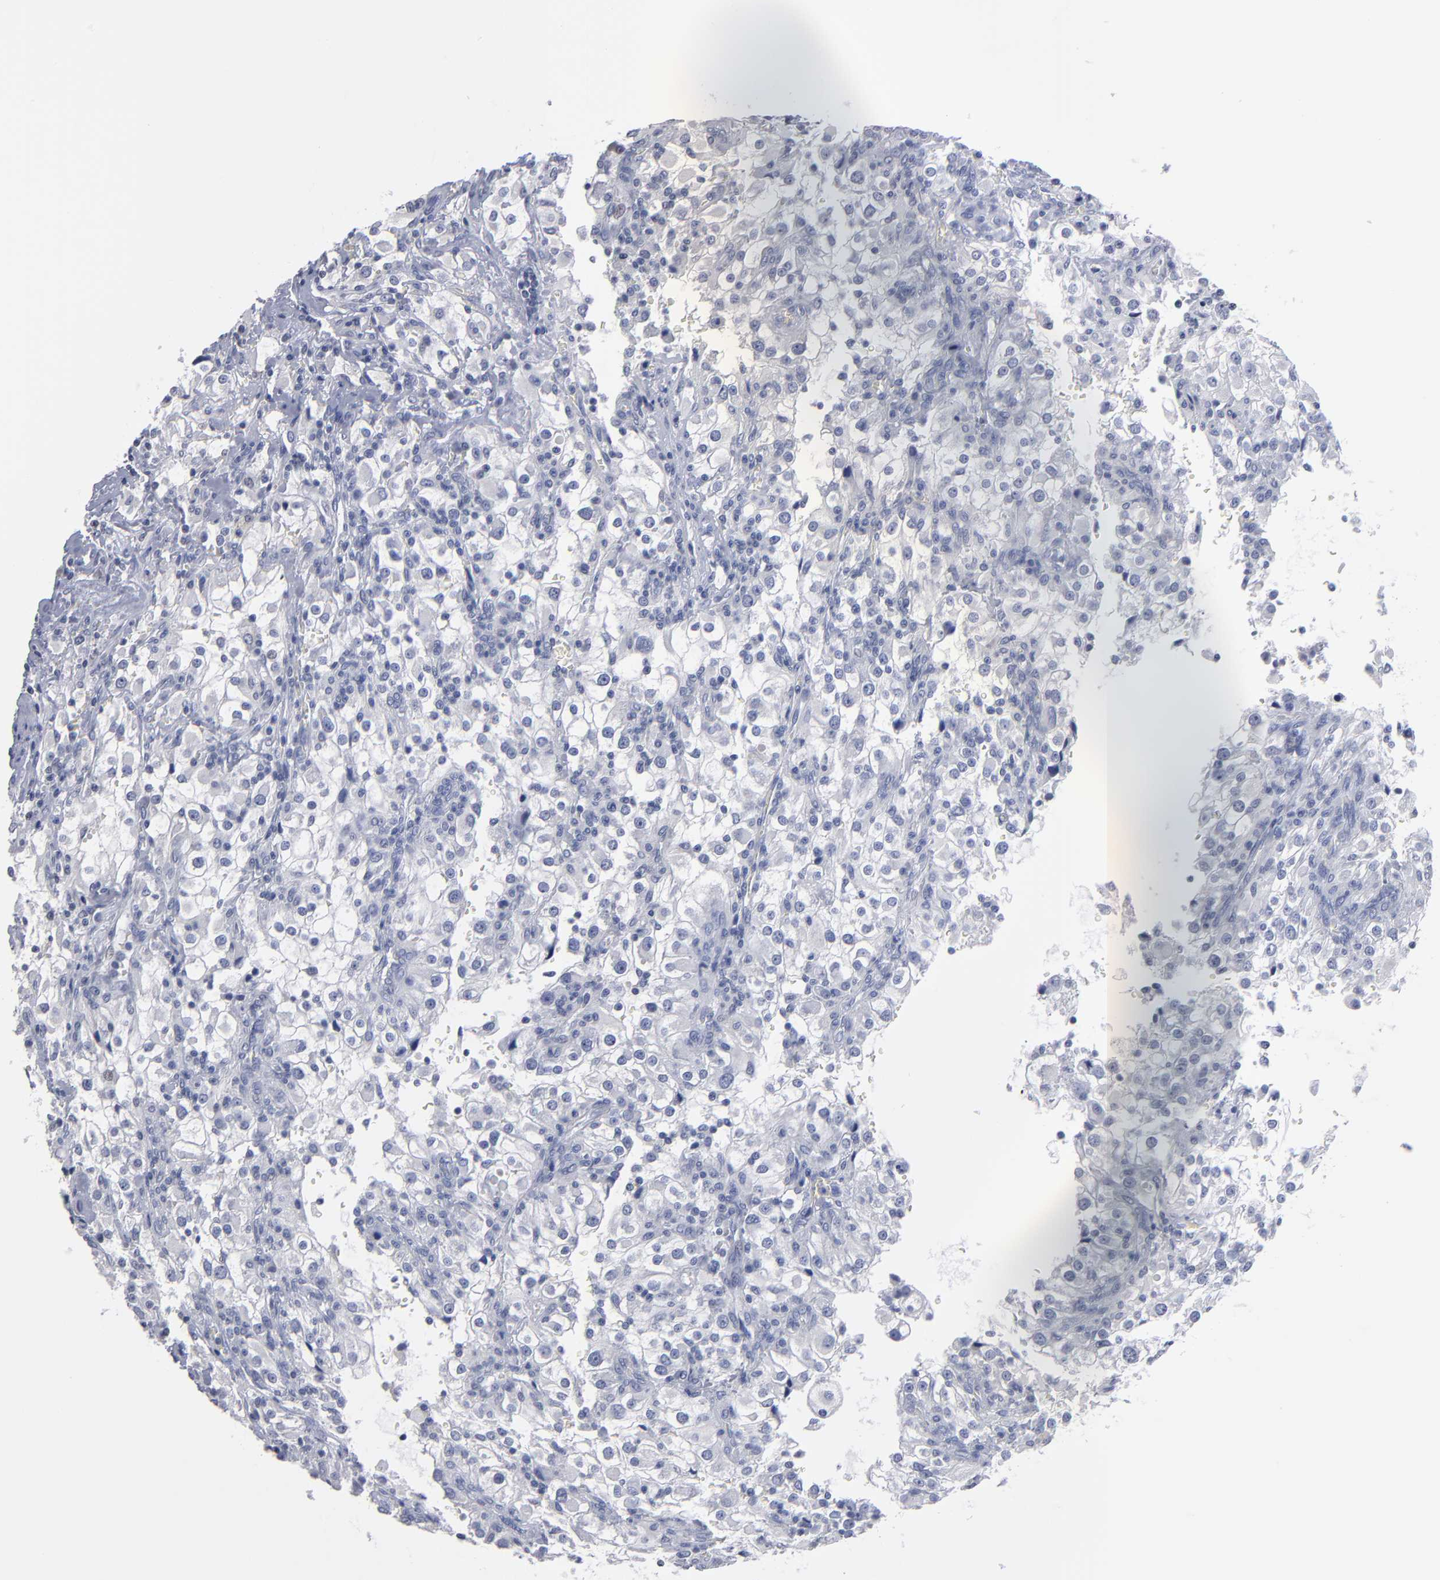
{"staining": {"intensity": "negative", "quantity": "none", "location": "none"}, "tissue": "renal cancer", "cell_type": "Tumor cells", "image_type": "cancer", "snomed": [{"axis": "morphology", "description": "Adenocarcinoma, NOS"}, {"axis": "topography", "description": "Kidney"}], "caption": "Tumor cells show no significant protein staining in renal cancer. (Brightfield microscopy of DAB immunohistochemistry at high magnification).", "gene": "RPH3A", "patient": {"sex": "female", "age": 52}}